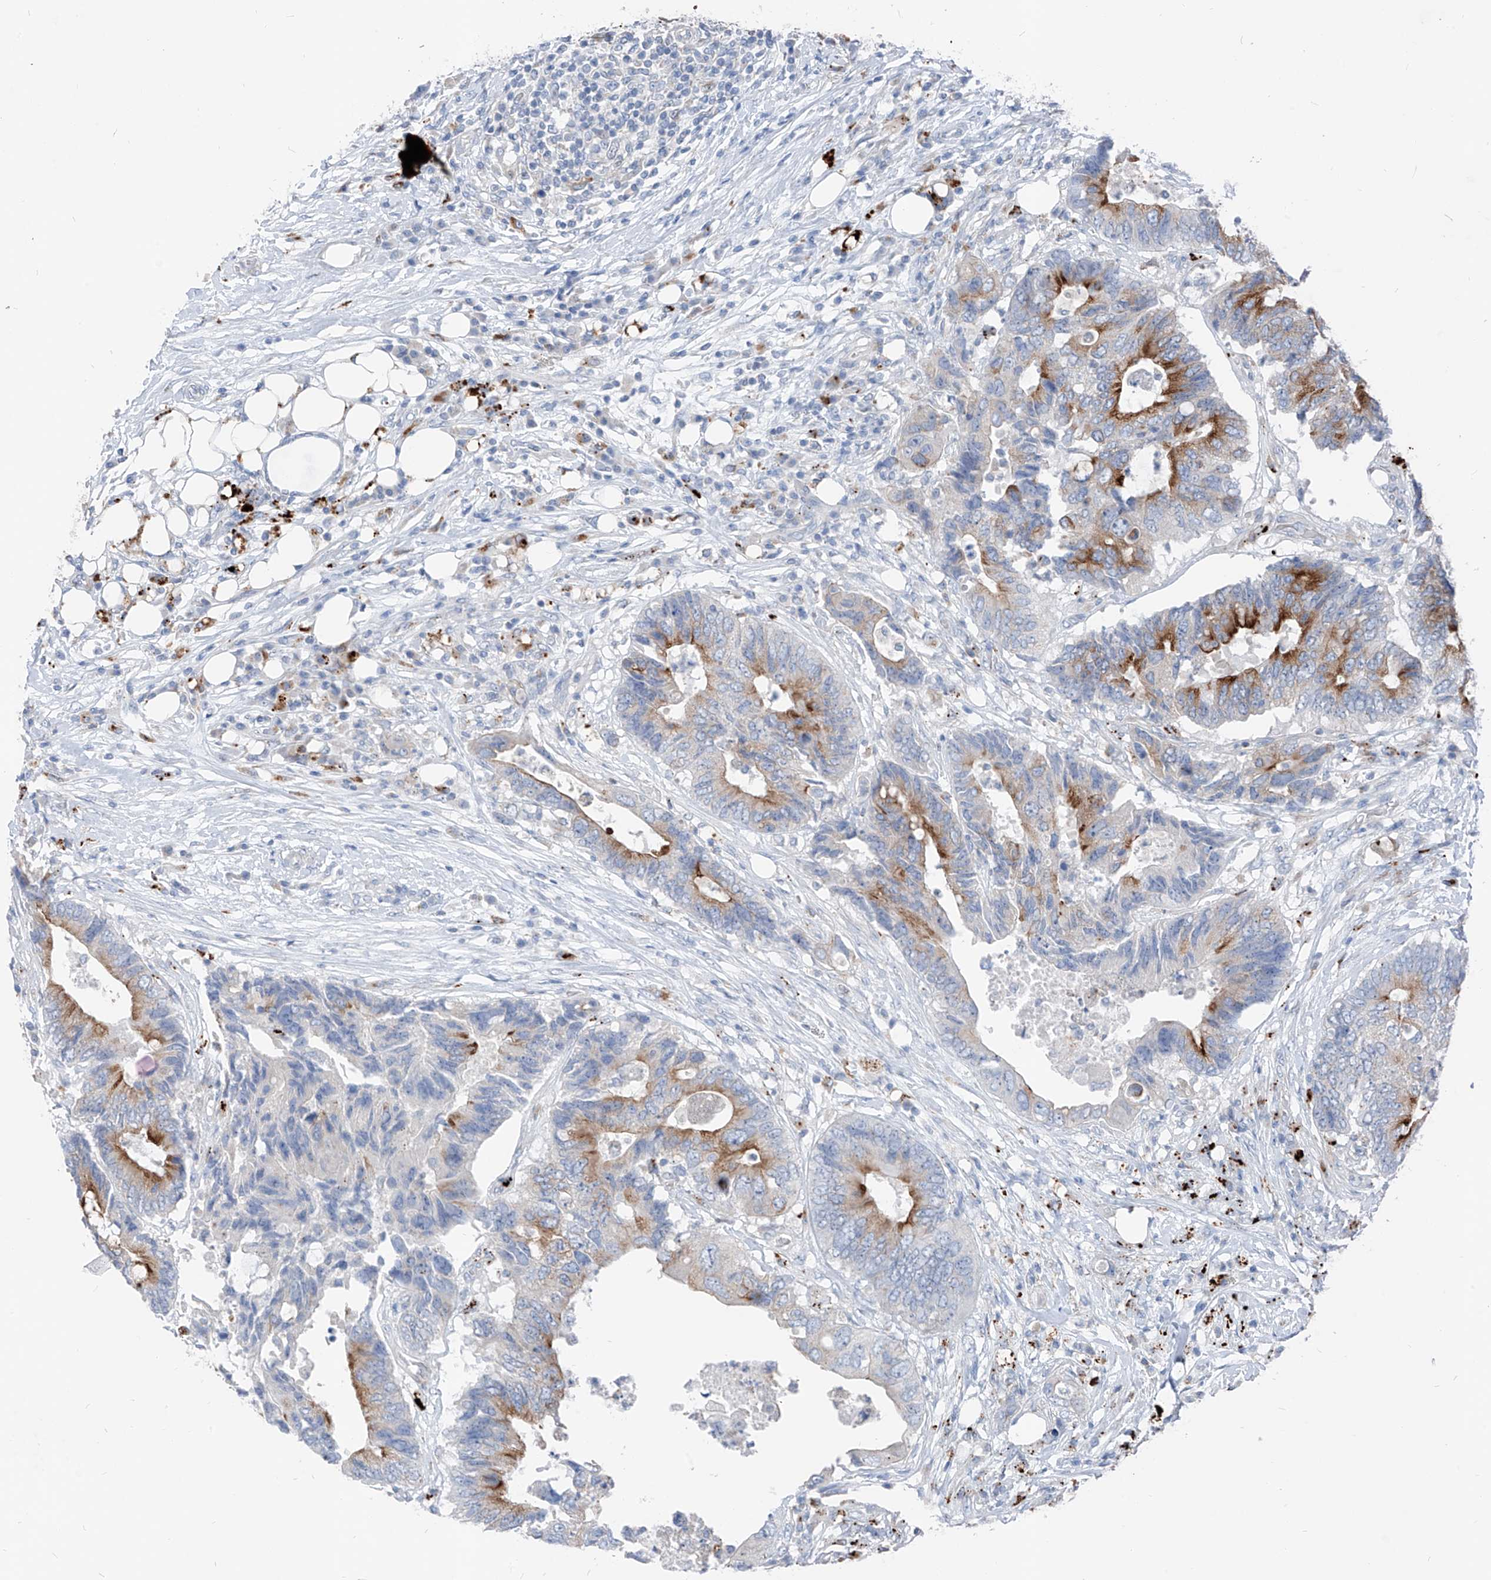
{"staining": {"intensity": "moderate", "quantity": "25%-75%", "location": "cytoplasmic/membranous"}, "tissue": "colorectal cancer", "cell_type": "Tumor cells", "image_type": "cancer", "snomed": [{"axis": "morphology", "description": "Adenocarcinoma, NOS"}, {"axis": "topography", "description": "Colon"}], "caption": "Protein expression analysis of colorectal cancer exhibits moderate cytoplasmic/membranous expression in approximately 25%-75% of tumor cells.", "gene": "GPR137C", "patient": {"sex": "male", "age": 71}}